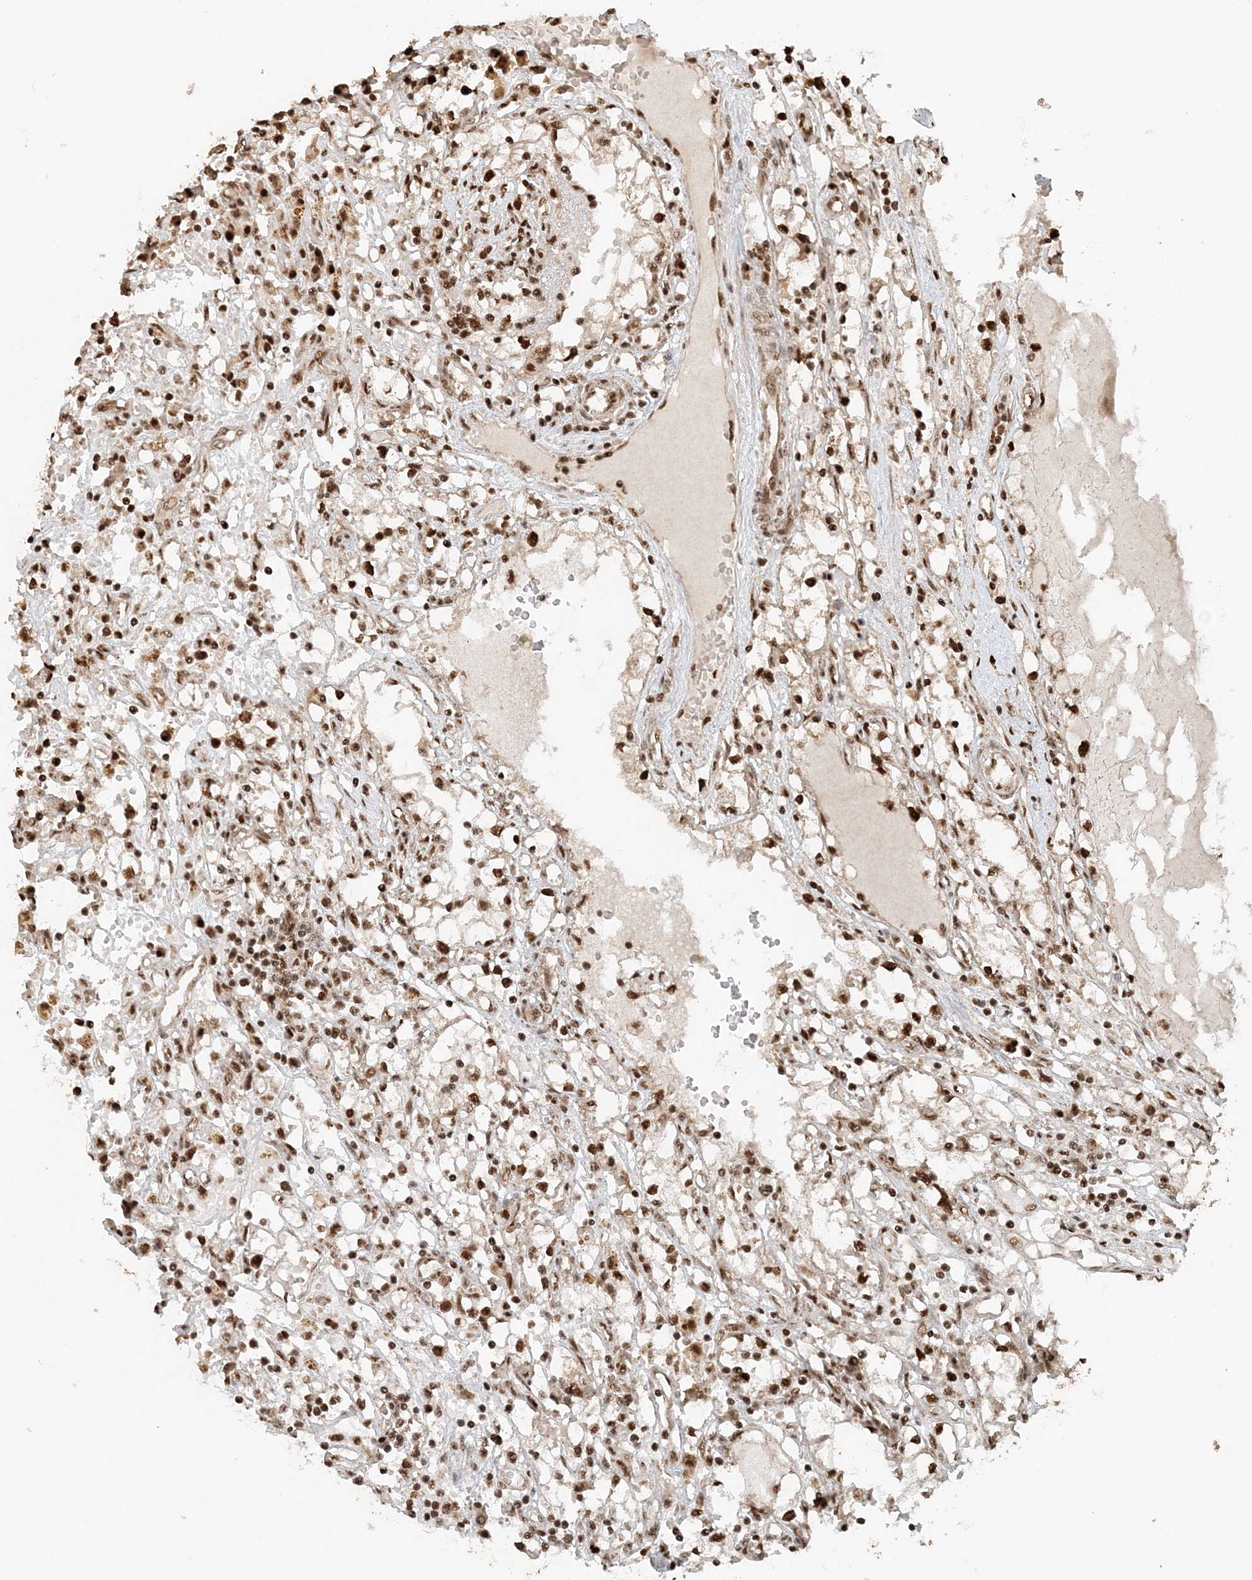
{"staining": {"intensity": "moderate", "quantity": ">75%", "location": "nuclear"}, "tissue": "renal cancer", "cell_type": "Tumor cells", "image_type": "cancer", "snomed": [{"axis": "morphology", "description": "Adenocarcinoma, NOS"}, {"axis": "topography", "description": "Kidney"}], "caption": "DAB immunohistochemical staining of human renal cancer (adenocarcinoma) demonstrates moderate nuclear protein expression in about >75% of tumor cells. (DAB IHC with brightfield microscopy, high magnification).", "gene": "ARHGAP35", "patient": {"sex": "male", "age": 56}}